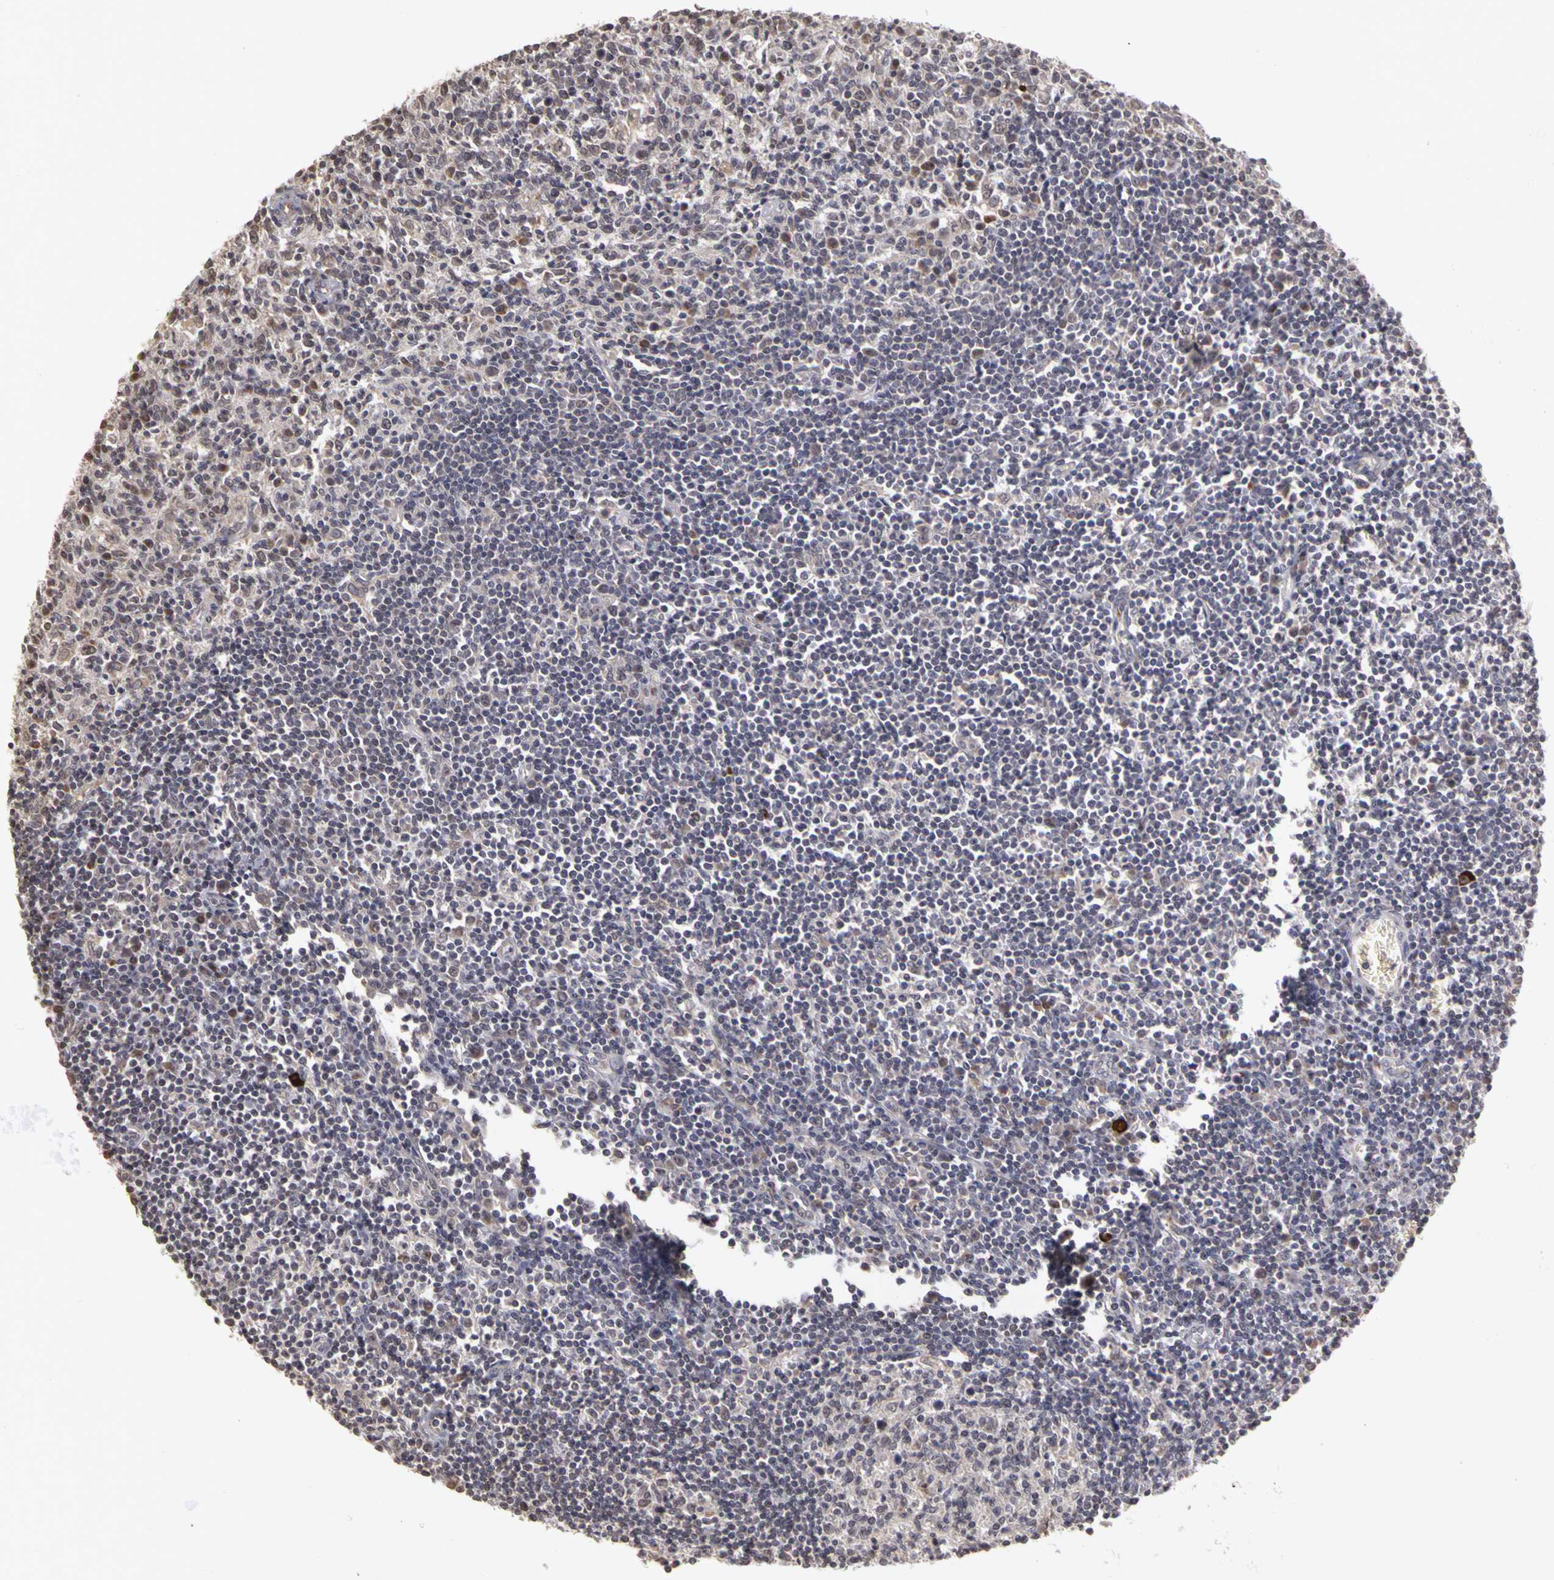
{"staining": {"intensity": "negative", "quantity": "none", "location": "none"}, "tissue": "lymph node", "cell_type": "Germinal center cells", "image_type": "normal", "snomed": [{"axis": "morphology", "description": "Normal tissue, NOS"}, {"axis": "topography", "description": "Lymph node"}], "caption": "Immunohistochemical staining of normal human lymph node shows no significant positivity in germinal center cells. (DAB immunohistochemistry (IHC), high magnification).", "gene": "FRMD7", "patient": {"sex": "female", "age": 55}}